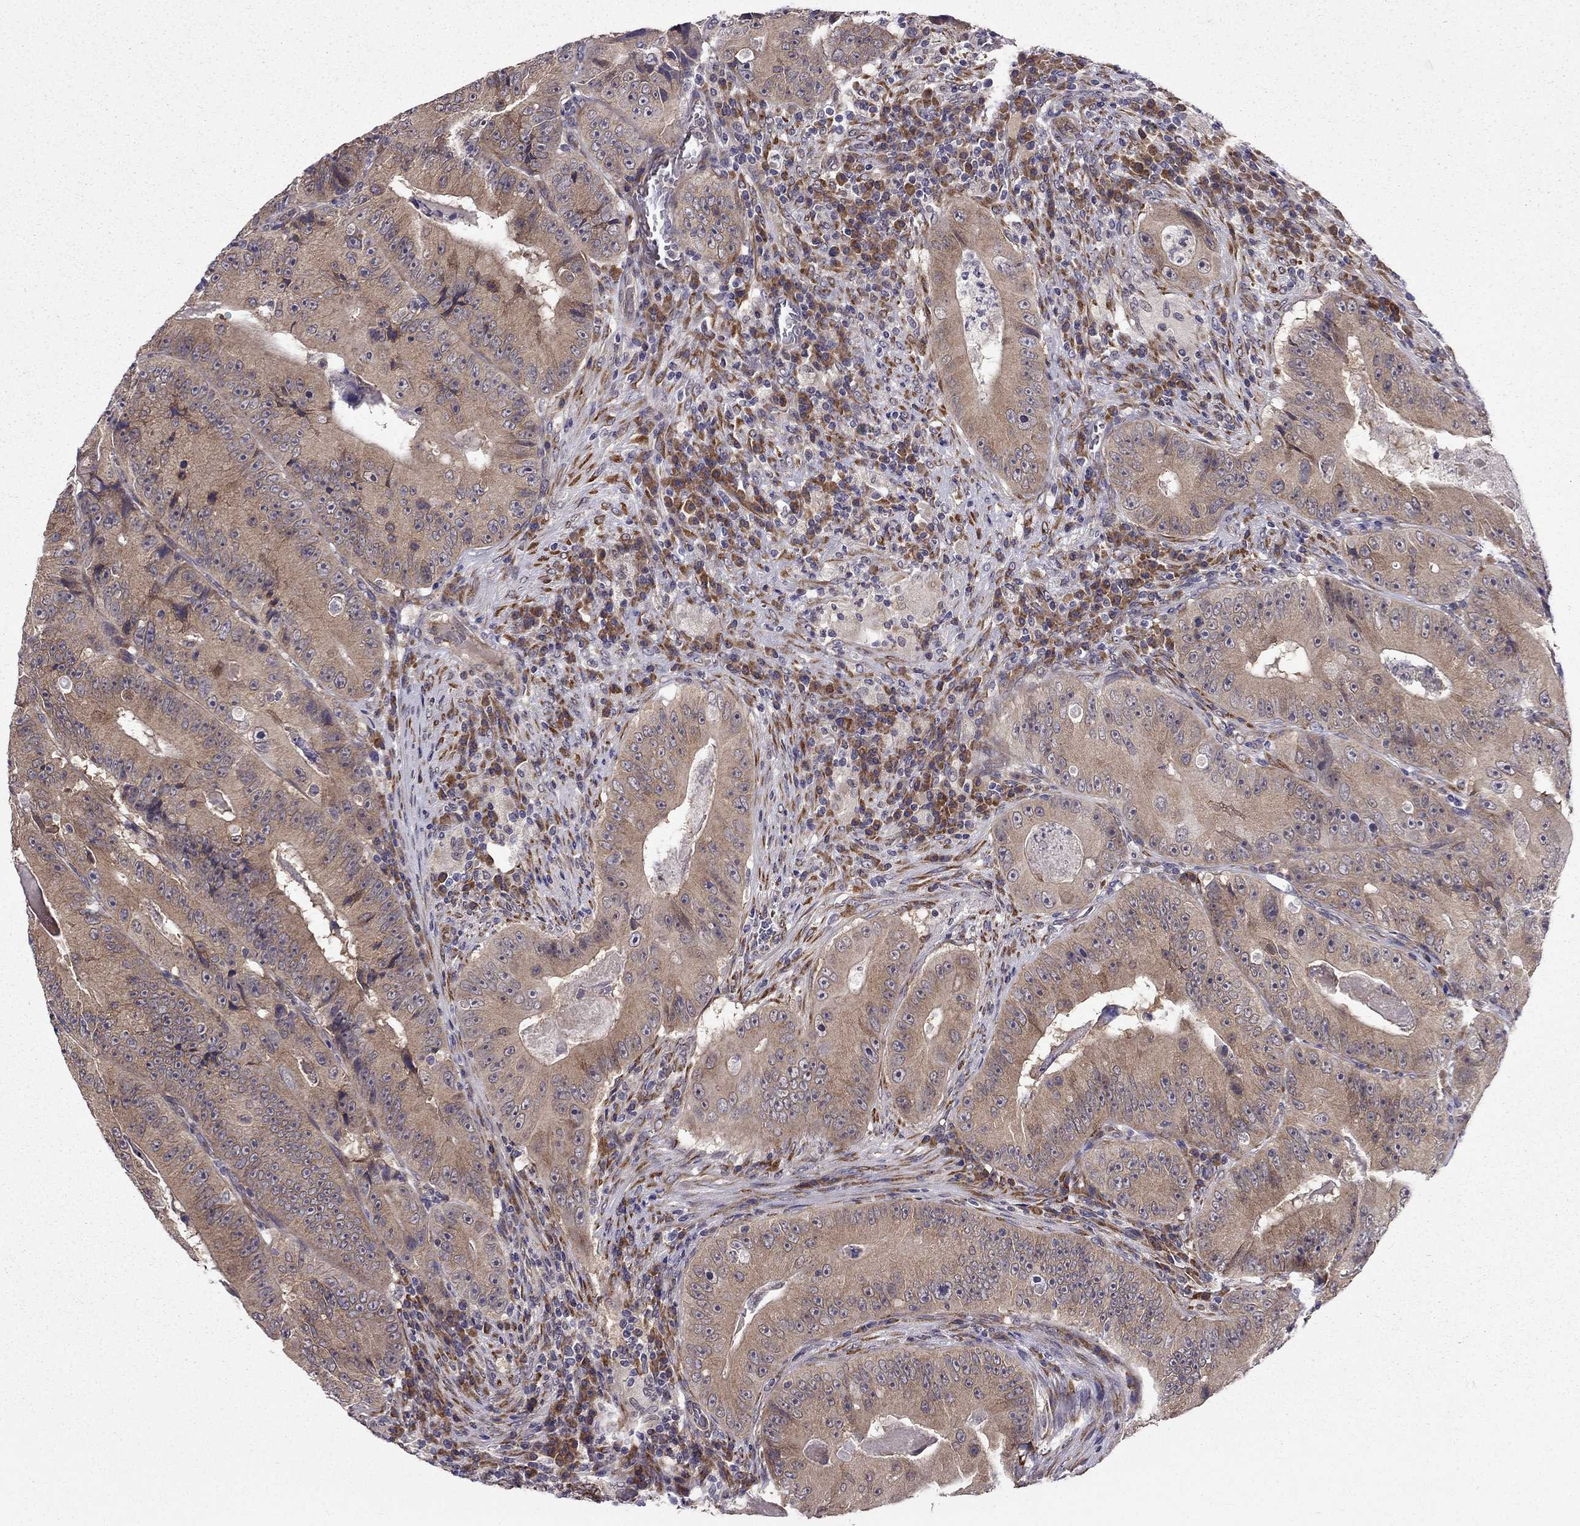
{"staining": {"intensity": "weak", "quantity": ">75%", "location": "cytoplasmic/membranous"}, "tissue": "colorectal cancer", "cell_type": "Tumor cells", "image_type": "cancer", "snomed": [{"axis": "morphology", "description": "Adenocarcinoma, NOS"}, {"axis": "topography", "description": "Colon"}], "caption": "IHC of colorectal adenocarcinoma shows low levels of weak cytoplasmic/membranous staining in about >75% of tumor cells.", "gene": "ARHGEF28", "patient": {"sex": "female", "age": 86}}